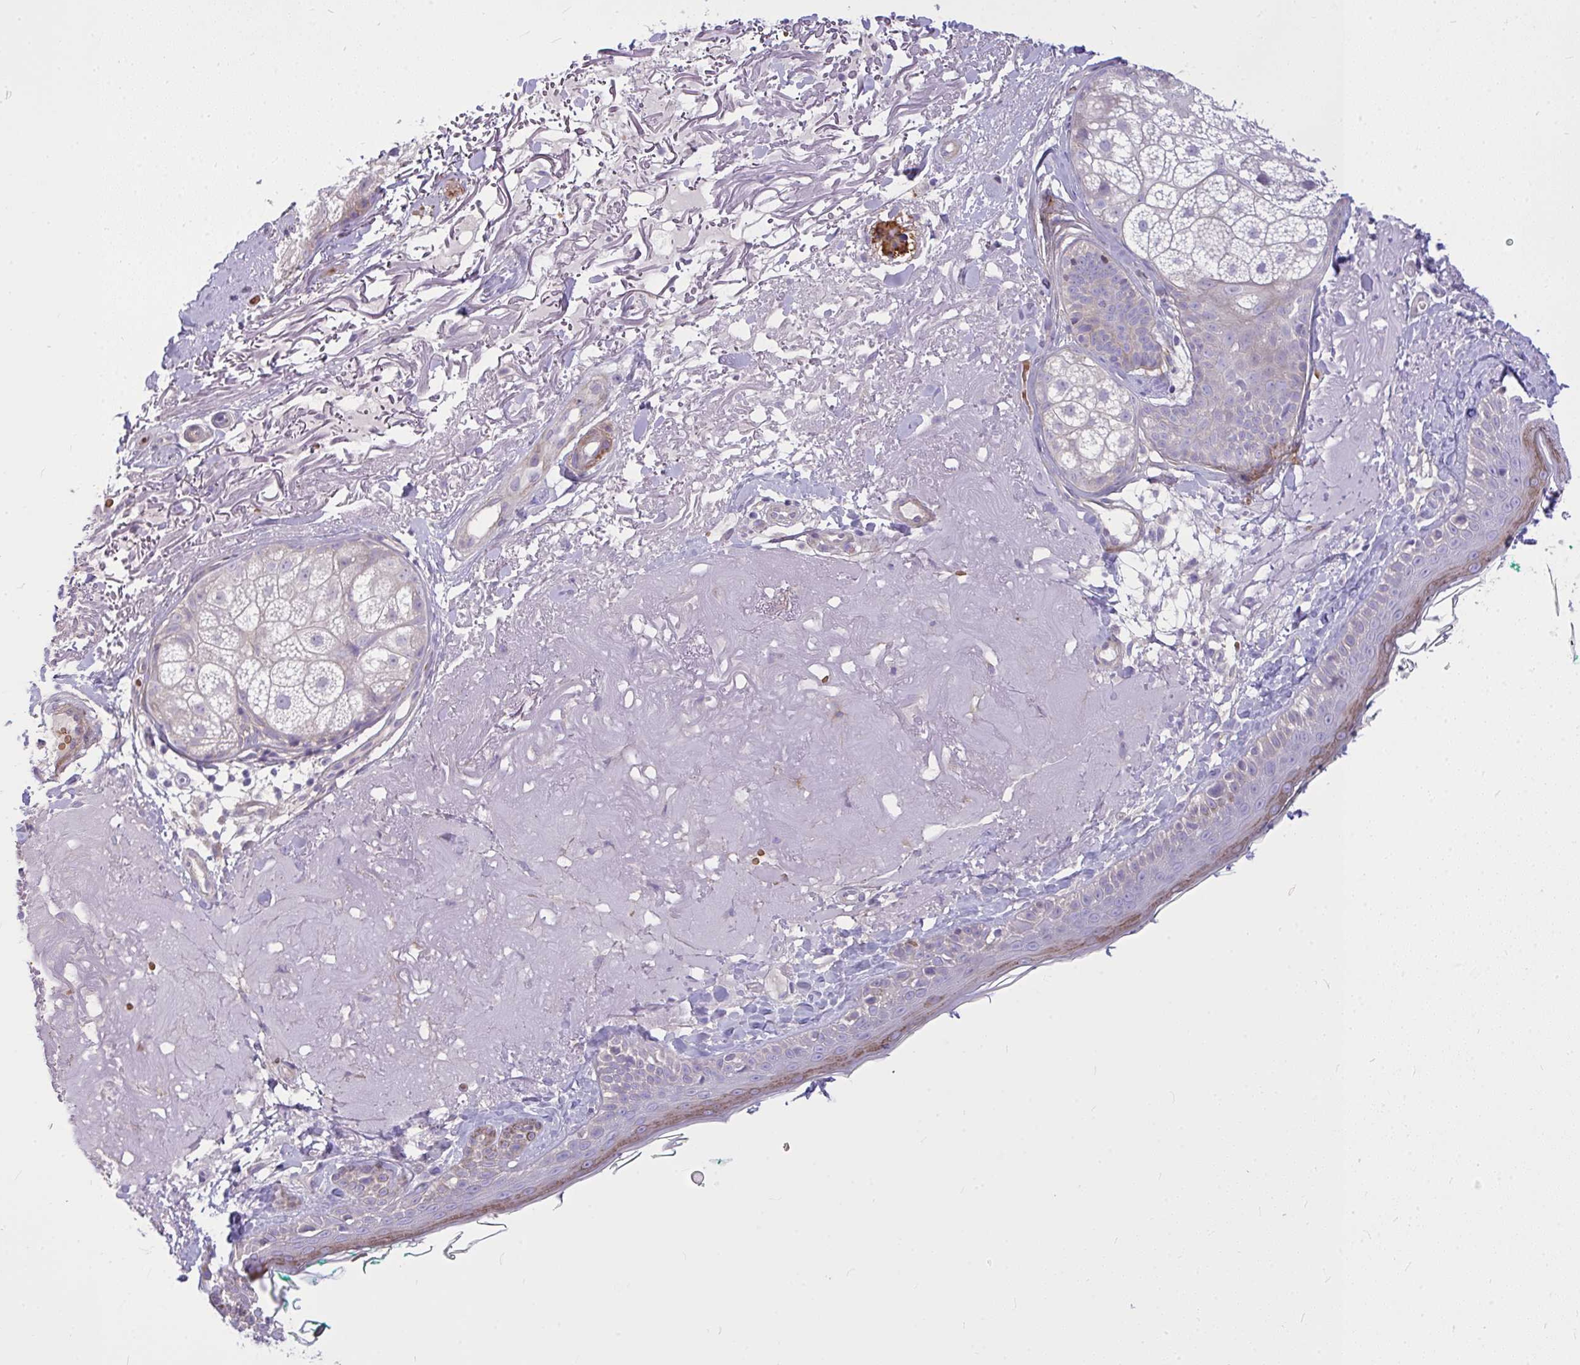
{"staining": {"intensity": "negative", "quantity": "none", "location": "none"}, "tissue": "skin", "cell_type": "Fibroblasts", "image_type": "normal", "snomed": [{"axis": "morphology", "description": "Normal tissue, NOS"}, {"axis": "topography", "description": "Skin"}], "caption": "IHC of normal skin exhibits no staining in fibroblasts. (DAB (3,3'-diaminobenzidine) immunohistochemistry (IHC) with hematoxylin counter stain).", "gene": "MOCS1", "patient": {"sex": "male", "age": 73}}